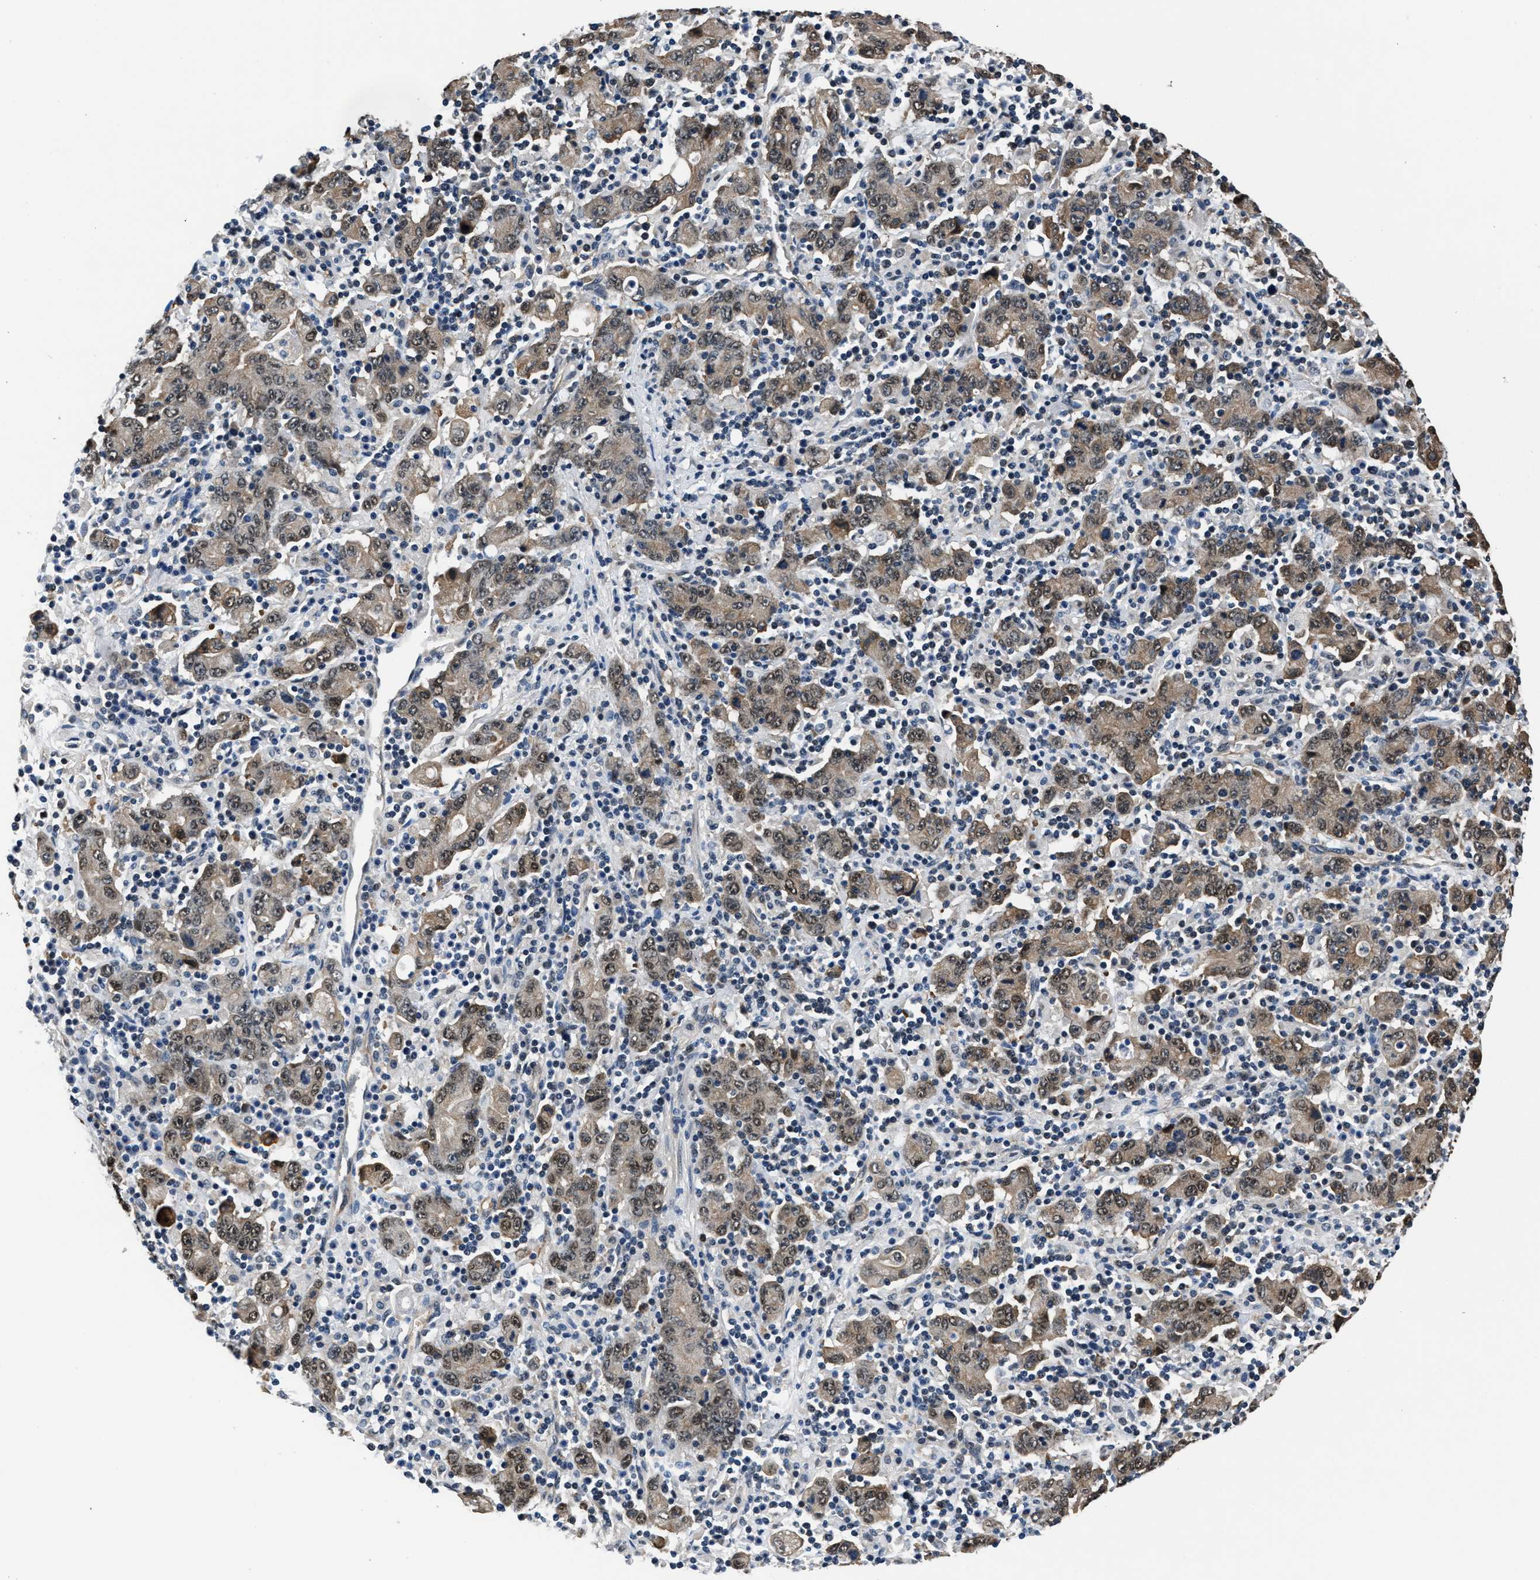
{"staining": {"intensity": "weak", "quantity": ">75%", "location": "cytoplasmic/membranous"}, "tissue": "stomach cancer", "cell_type": "Tumor cells", "image_type": "cancer", "snomed": [{"axis": "morphology", "description": "Adenocarcinoma, NOS"}, {"axis": "topography", "description": "Stomach, upper"}], "caption": "Weak cytoplasmic/membranous expression for a protein is appreciated in approximately >75% of tumor cells of stomach cancer using immunohistochemistry.", "gene": "RBM33", "patient": {"sex": "male", "age": 69}}